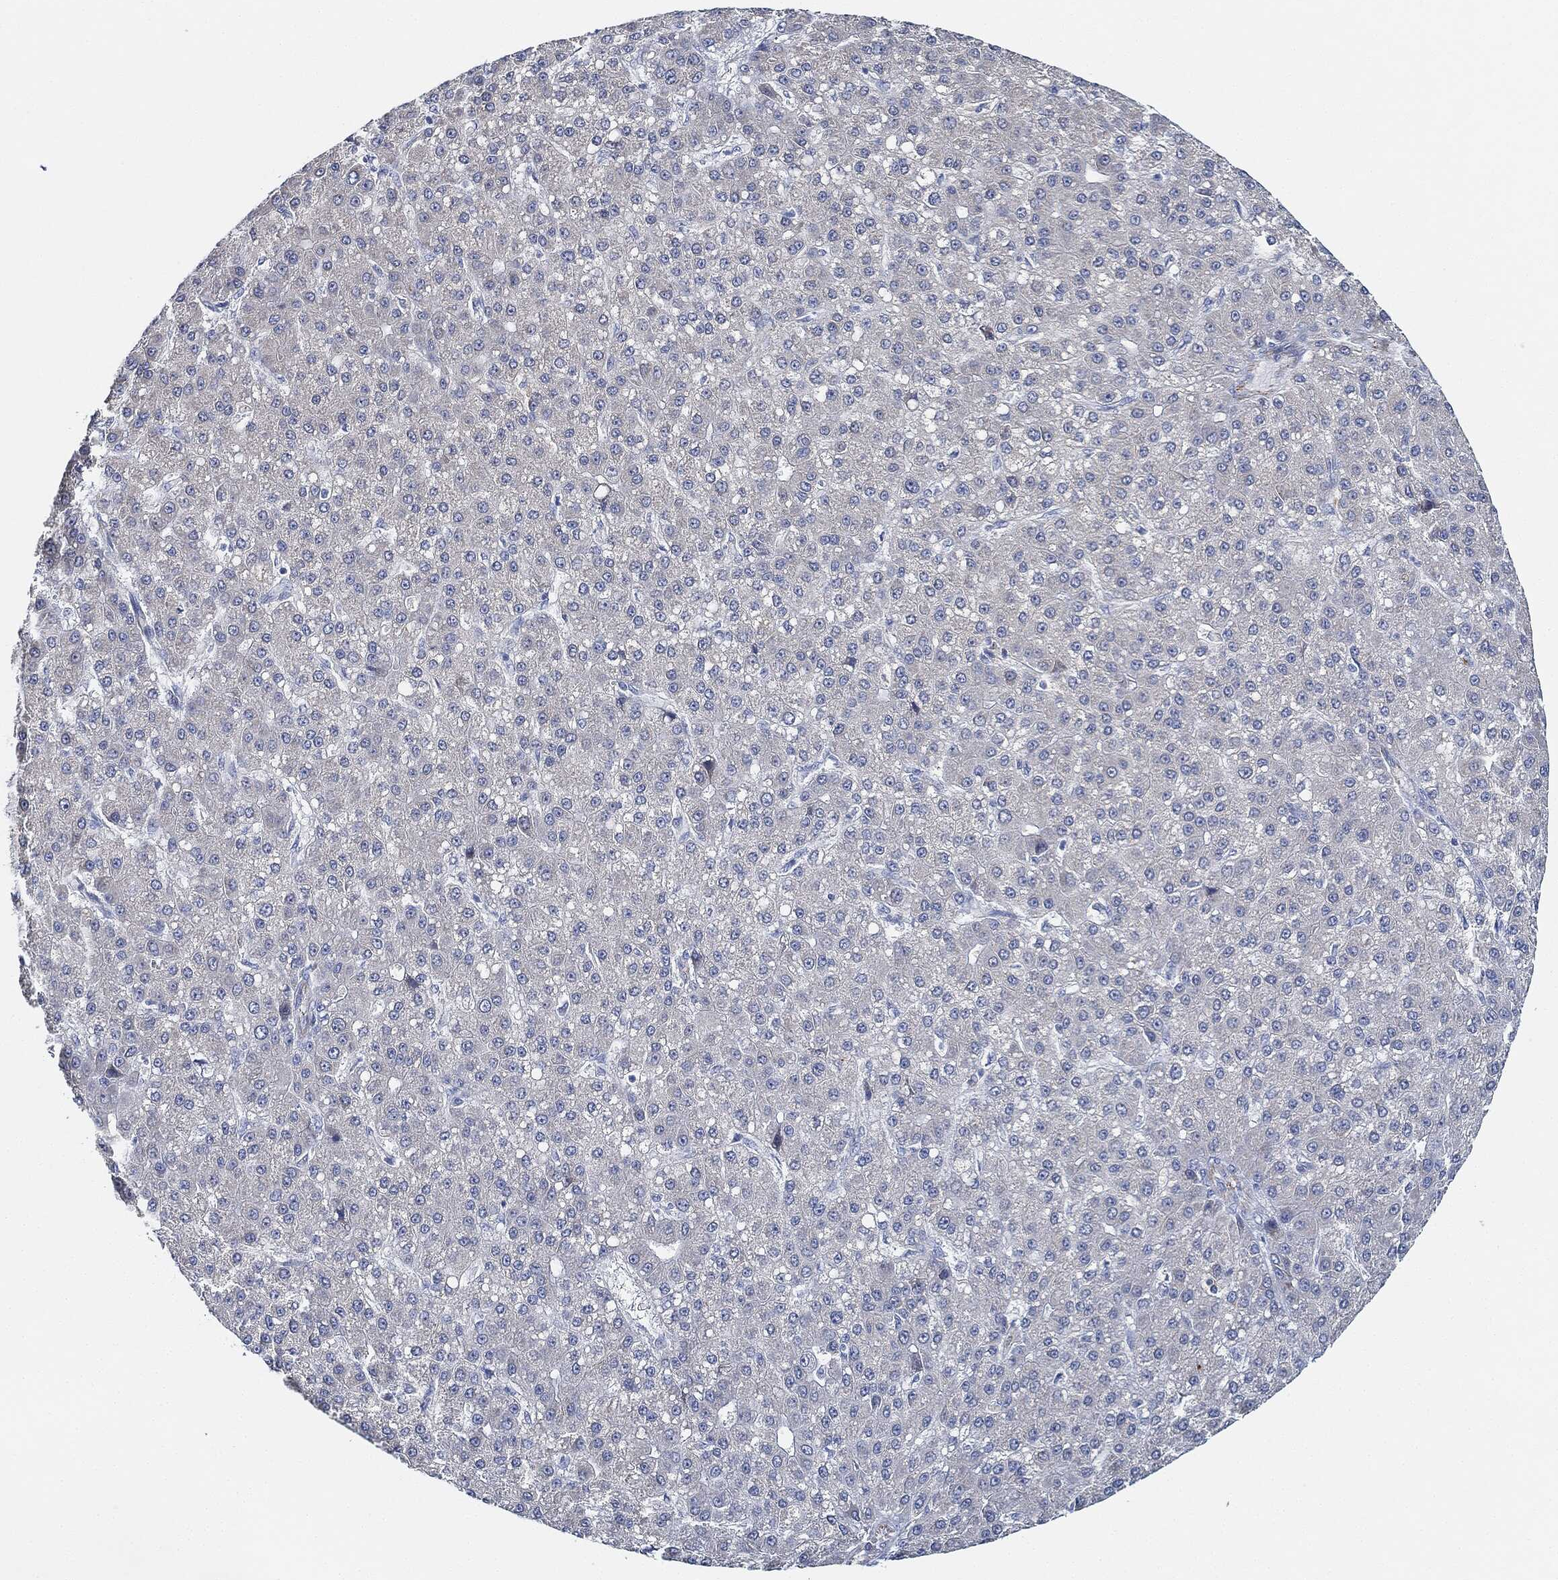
{"staining": {"intensity": "negative", "quantity": "none", "location": "none"}, "tissue": "liver cancer", "cell_type": "Tumor cells", "image_type": "cancer", "snomed": [{"axis": "morphology", "description": "Carcinoma, Hepatocellular, NOS"}, {"axis": "topography", "description": "Liver"}], "caption": "DAB (3,3'-diaminobenzidine) immunohistochemical staining of human liver cancer (hepatocellular carcinoma) shows no significant staining in tumor cells.", "gene": "THSD1", "patient": {"sex": "male", "age": 67}}